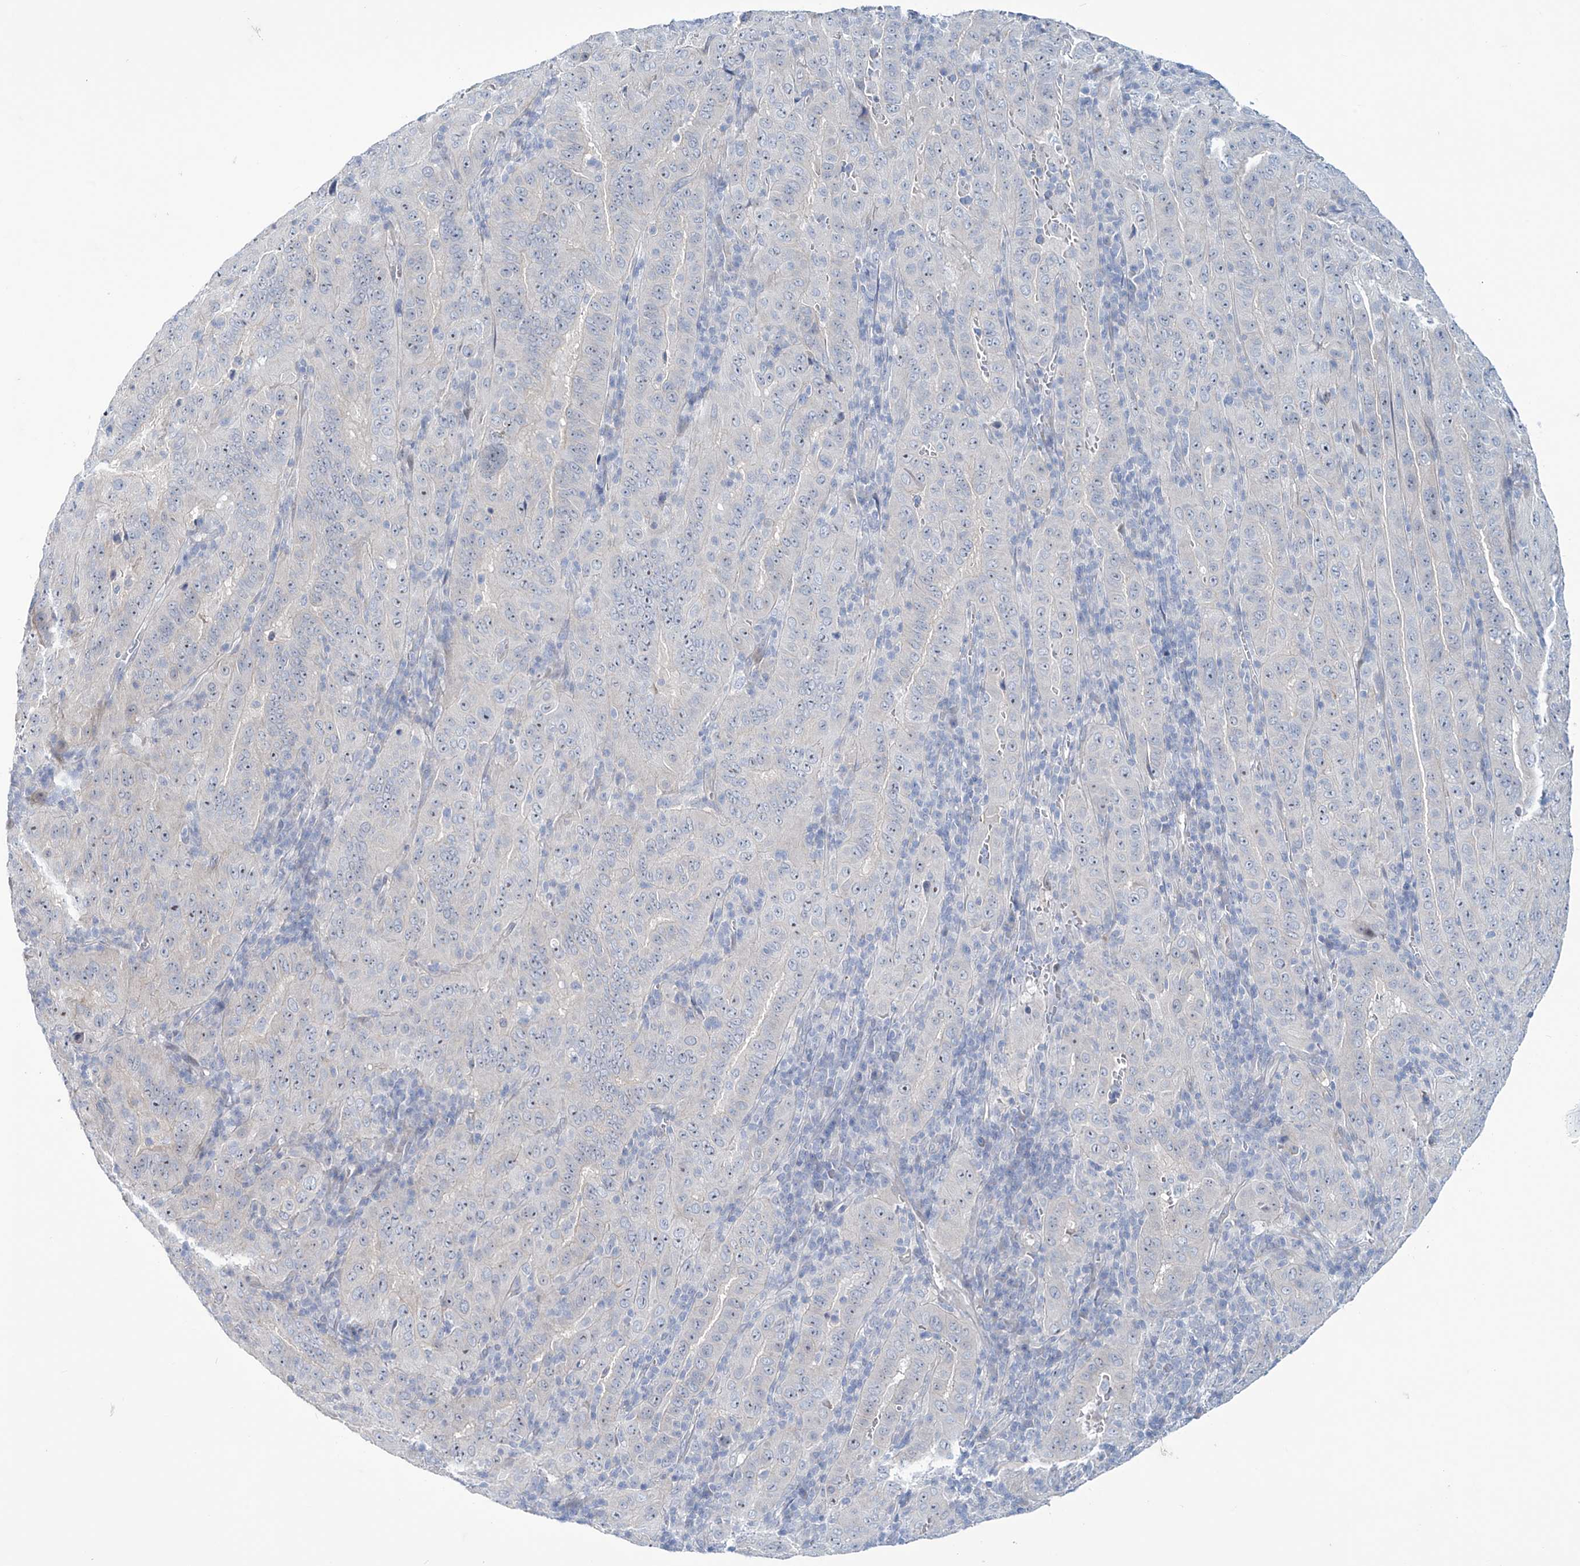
{"staining": {"intensity": "negative", "quantity": "none", "location": "none"}, "tissue": "pancreatic cancer", "cell_type": "Tumor cells", "image_type": "cancer", "snomed": [{"axis": "morphology", "description": "Adenocarcinoma, NOS"}, {"axis": "topography", "description": "Pancreas"}], "caption": "Image shows no protein staining in tumor cells of adenocarcinoma (pancreatic) tissue. The staining was performed using DAB (3,3'-diaminobenzidine) to visualize the protein expression in brown, while the nuclei were stained in blue with hematoxylin (Magnification: 20x).", "gene": "TRIM60", "patient": {"sex": "male", "age": 63}}